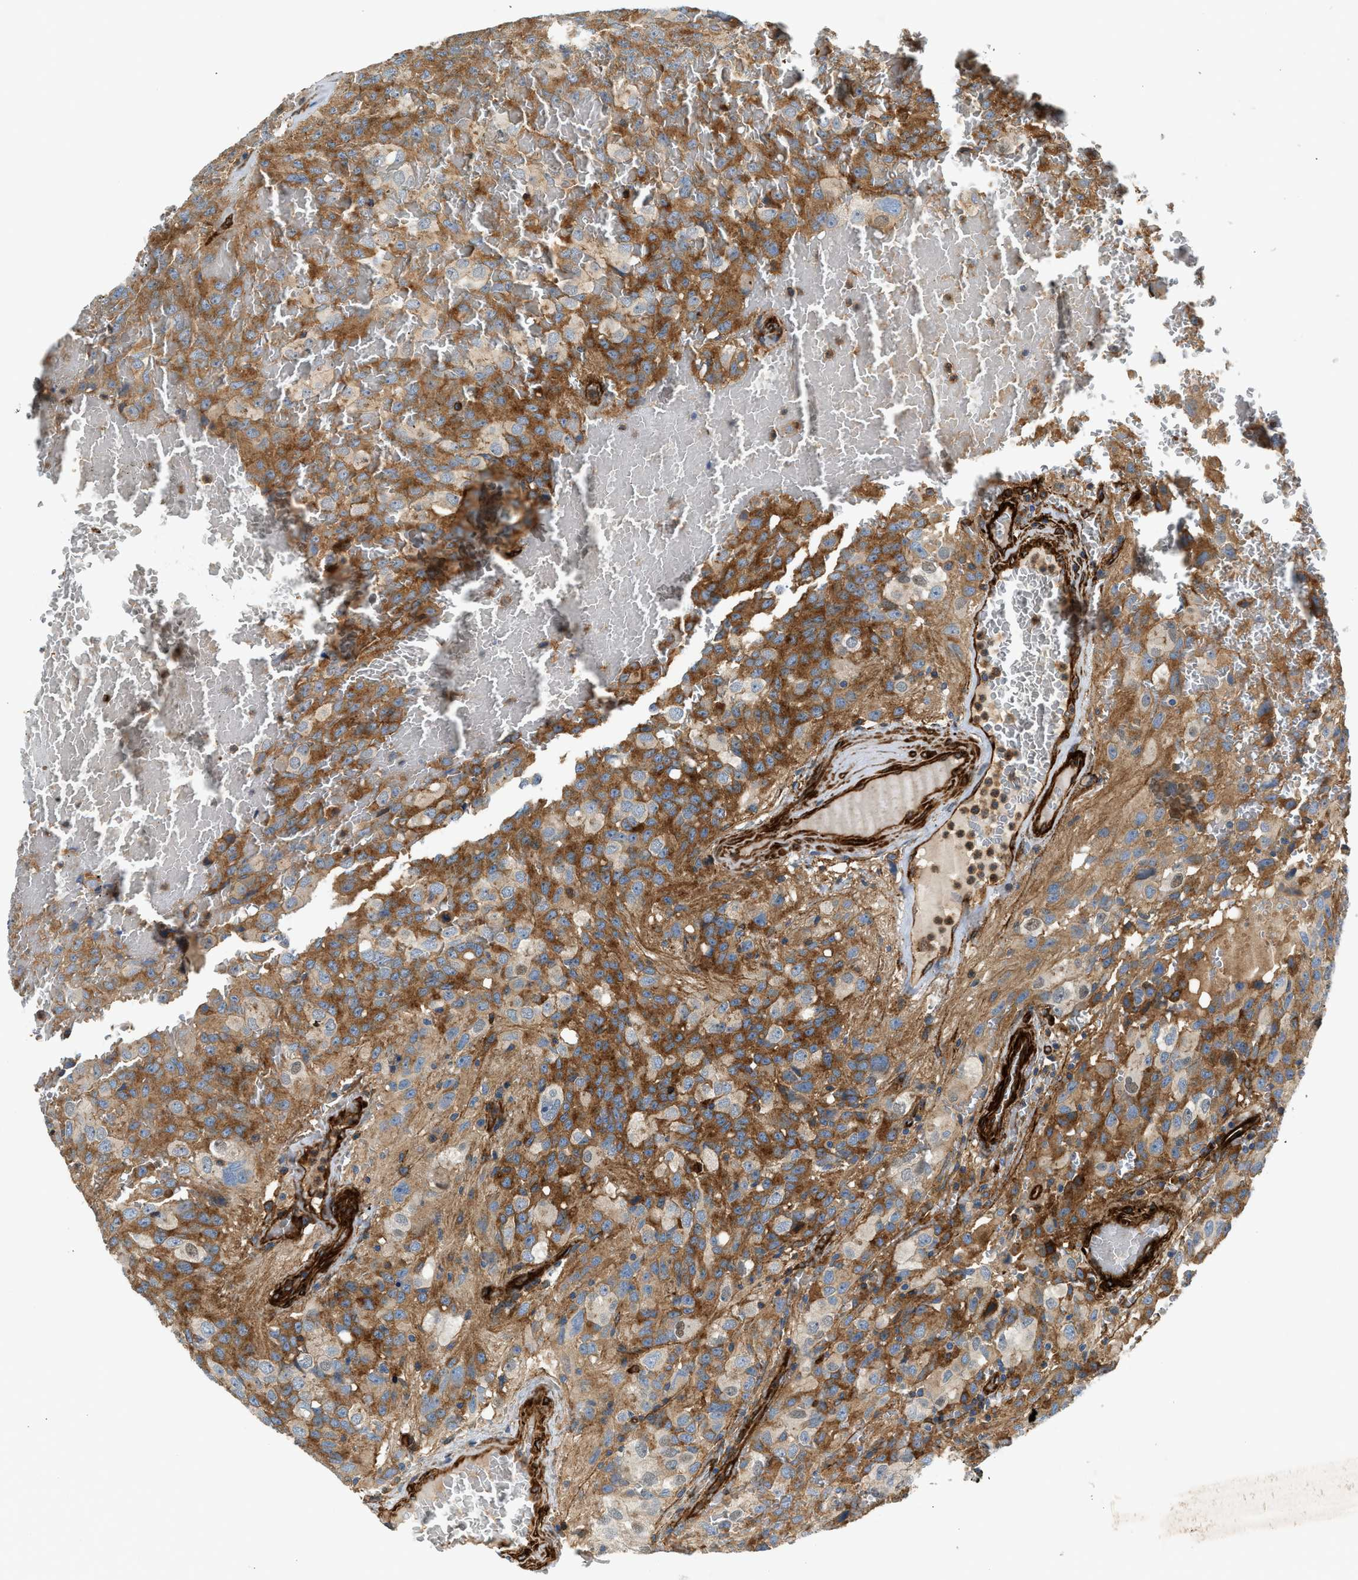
{"staining": {"intensity": "moderate", "quantity": ">75%", "location": "cytoplasmic/membranous"}, "tissue": "glioma", "cell_type": "Tumor cells", "image_type": "cancer", "snomed": [{"axis": "morphology", "description": "Glioma, malignant, High grade"}, {"axis": "topography", "description": "Brain"}], "caption": "Tumor cells reveal moderate cytoplasmic/membranous positivity in approximately >75% of cells in glioma. (Stains: DAB (3,3'-diaminobenzidine) in brown, nuclei in blue, Microscopy: brightfield microscopy at high magnification).", "gene": "HIP1", "patient": {"sex": "male", "age": 32}}